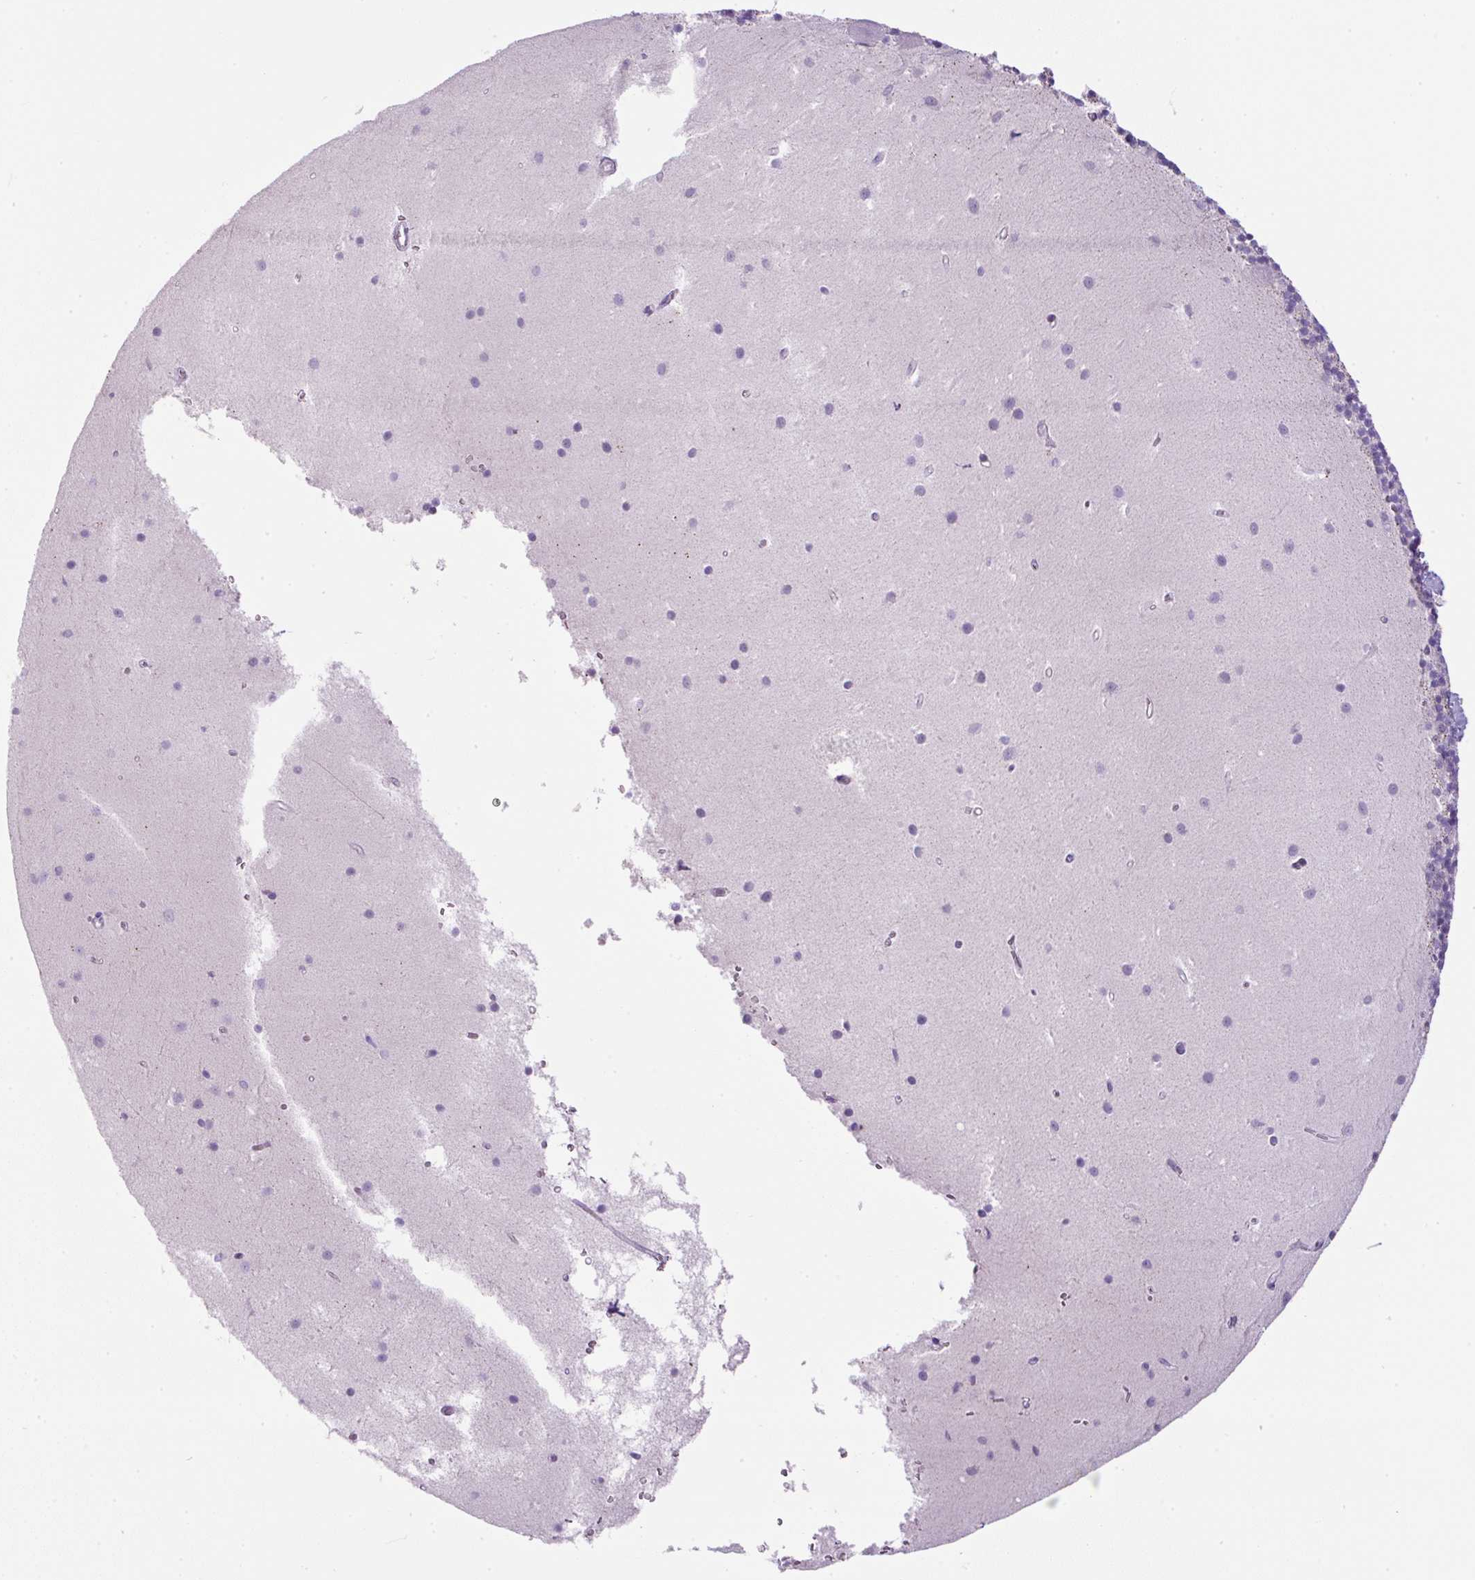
{"staining": {"intensity": "negative", "quantity": "none", "location": "none"}, "tissue": "cerebellum", "cell_type": "Cells in granular layer", "image_type": "normal", "snomed": [{"axis": "morphology", "description": "Normal tissue, NOS"}, {"axis": "topography", "description": "Cerebellum"}], "caption": "DAB (3,3'-diaminobenzidine) immunohistochemical staining of benign human cerebellum demonstrates no significant staining in cells in granular layer.", "gene": "FGFBP3", "patient": {"sex": "male", "age": 54}}